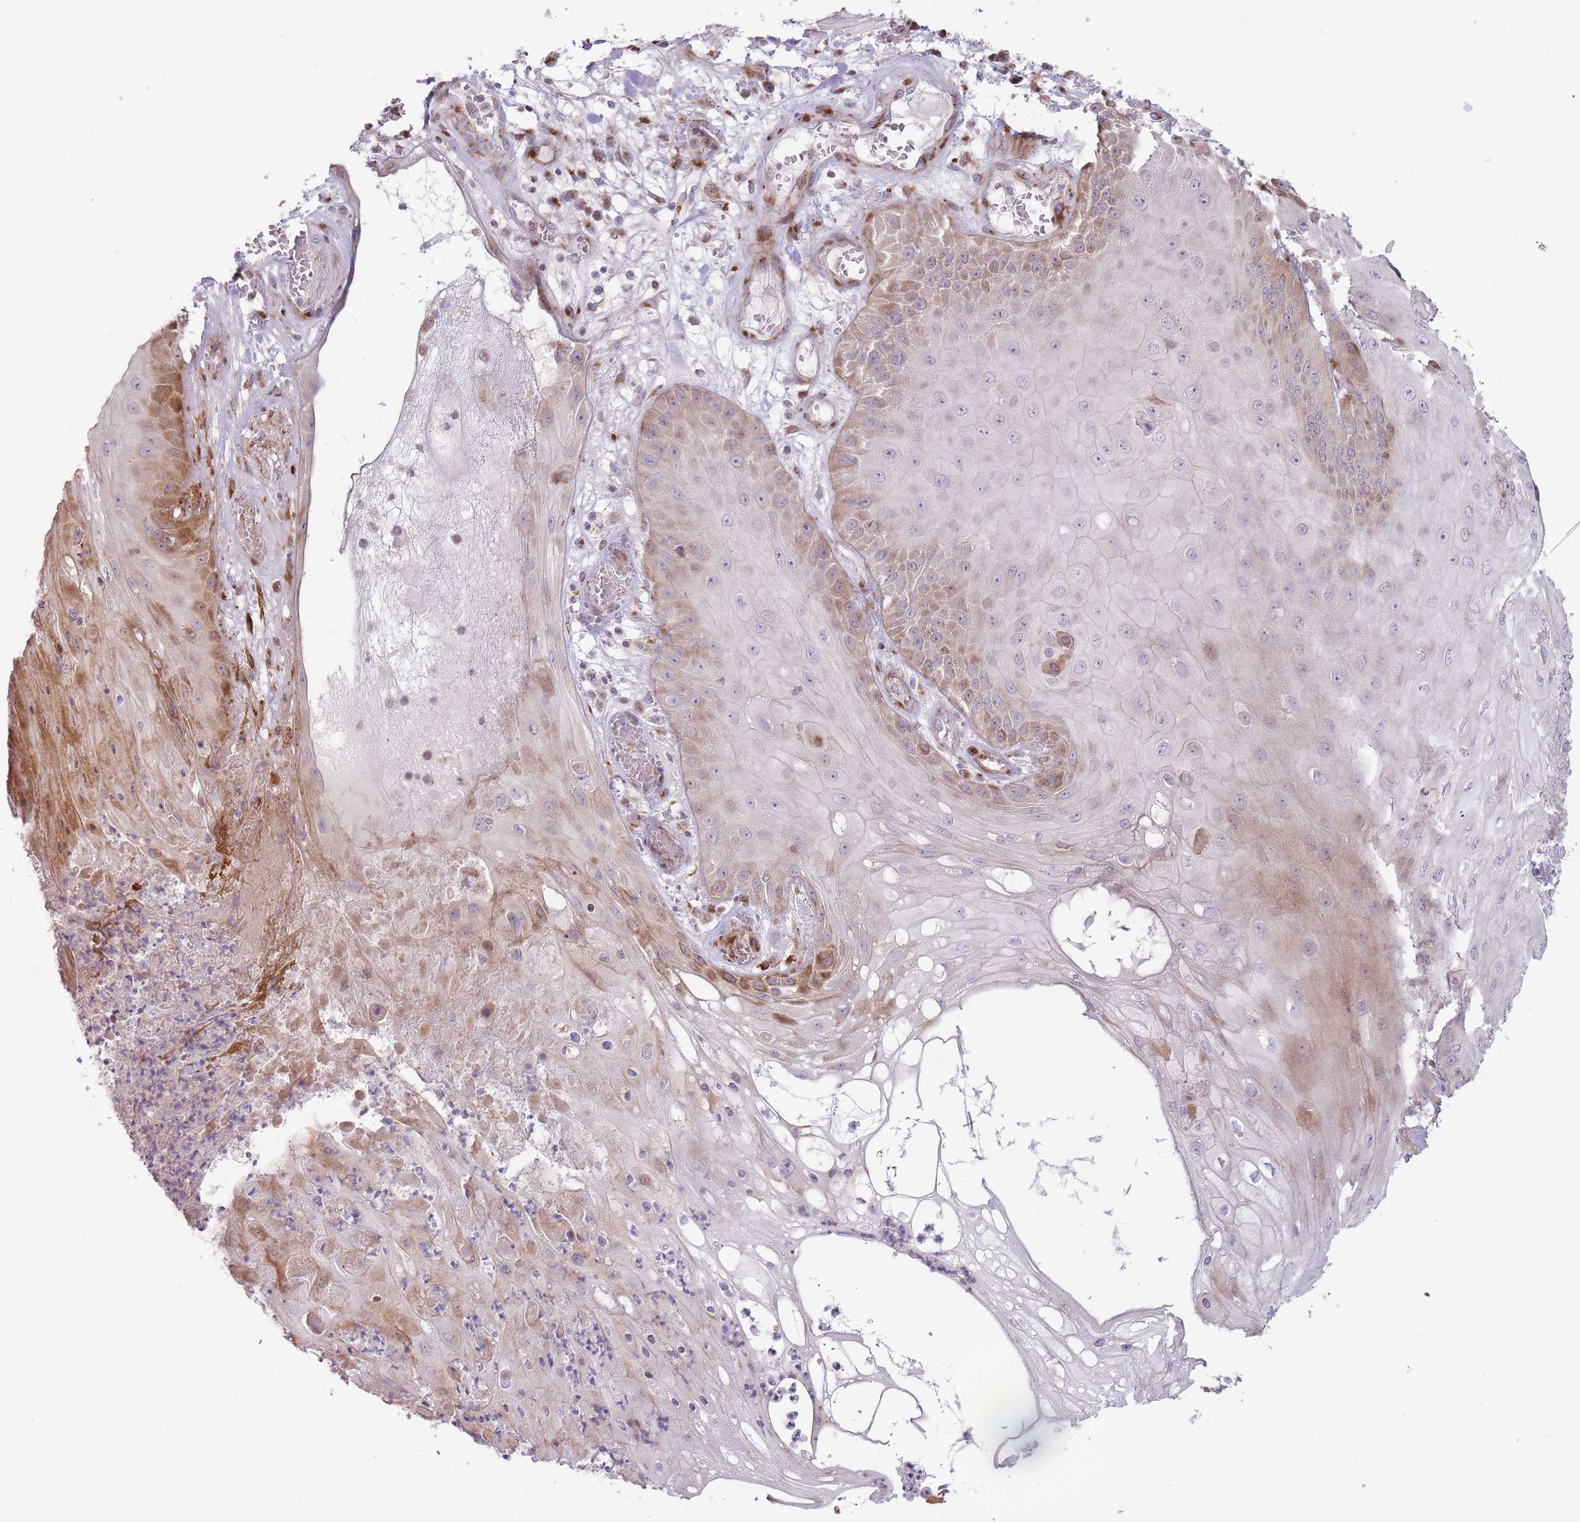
{"staining": {"intensity": "weak", "quantity": "25%-75%", "location": "cytoplasmic/membranous,nuclear"}, "tissue": "skin cancer", "cell_type": "Tumor cells", "image_type": "cancer", "snomed": [{"axis": "morphology", "description": "Squamous cell carcinoma, NOS"}, {"axis": "topography", "description": "Skin"}], "caption": "Skin squamous cell carcinoma was stained to show a protein in brown. There is low levels of weak cytoplasmic/membranous and nuclear expression in about 25%-75% of tumor cells.", "gene": "PPP3R2", "patient": {"sex": "male", "age": 70}}